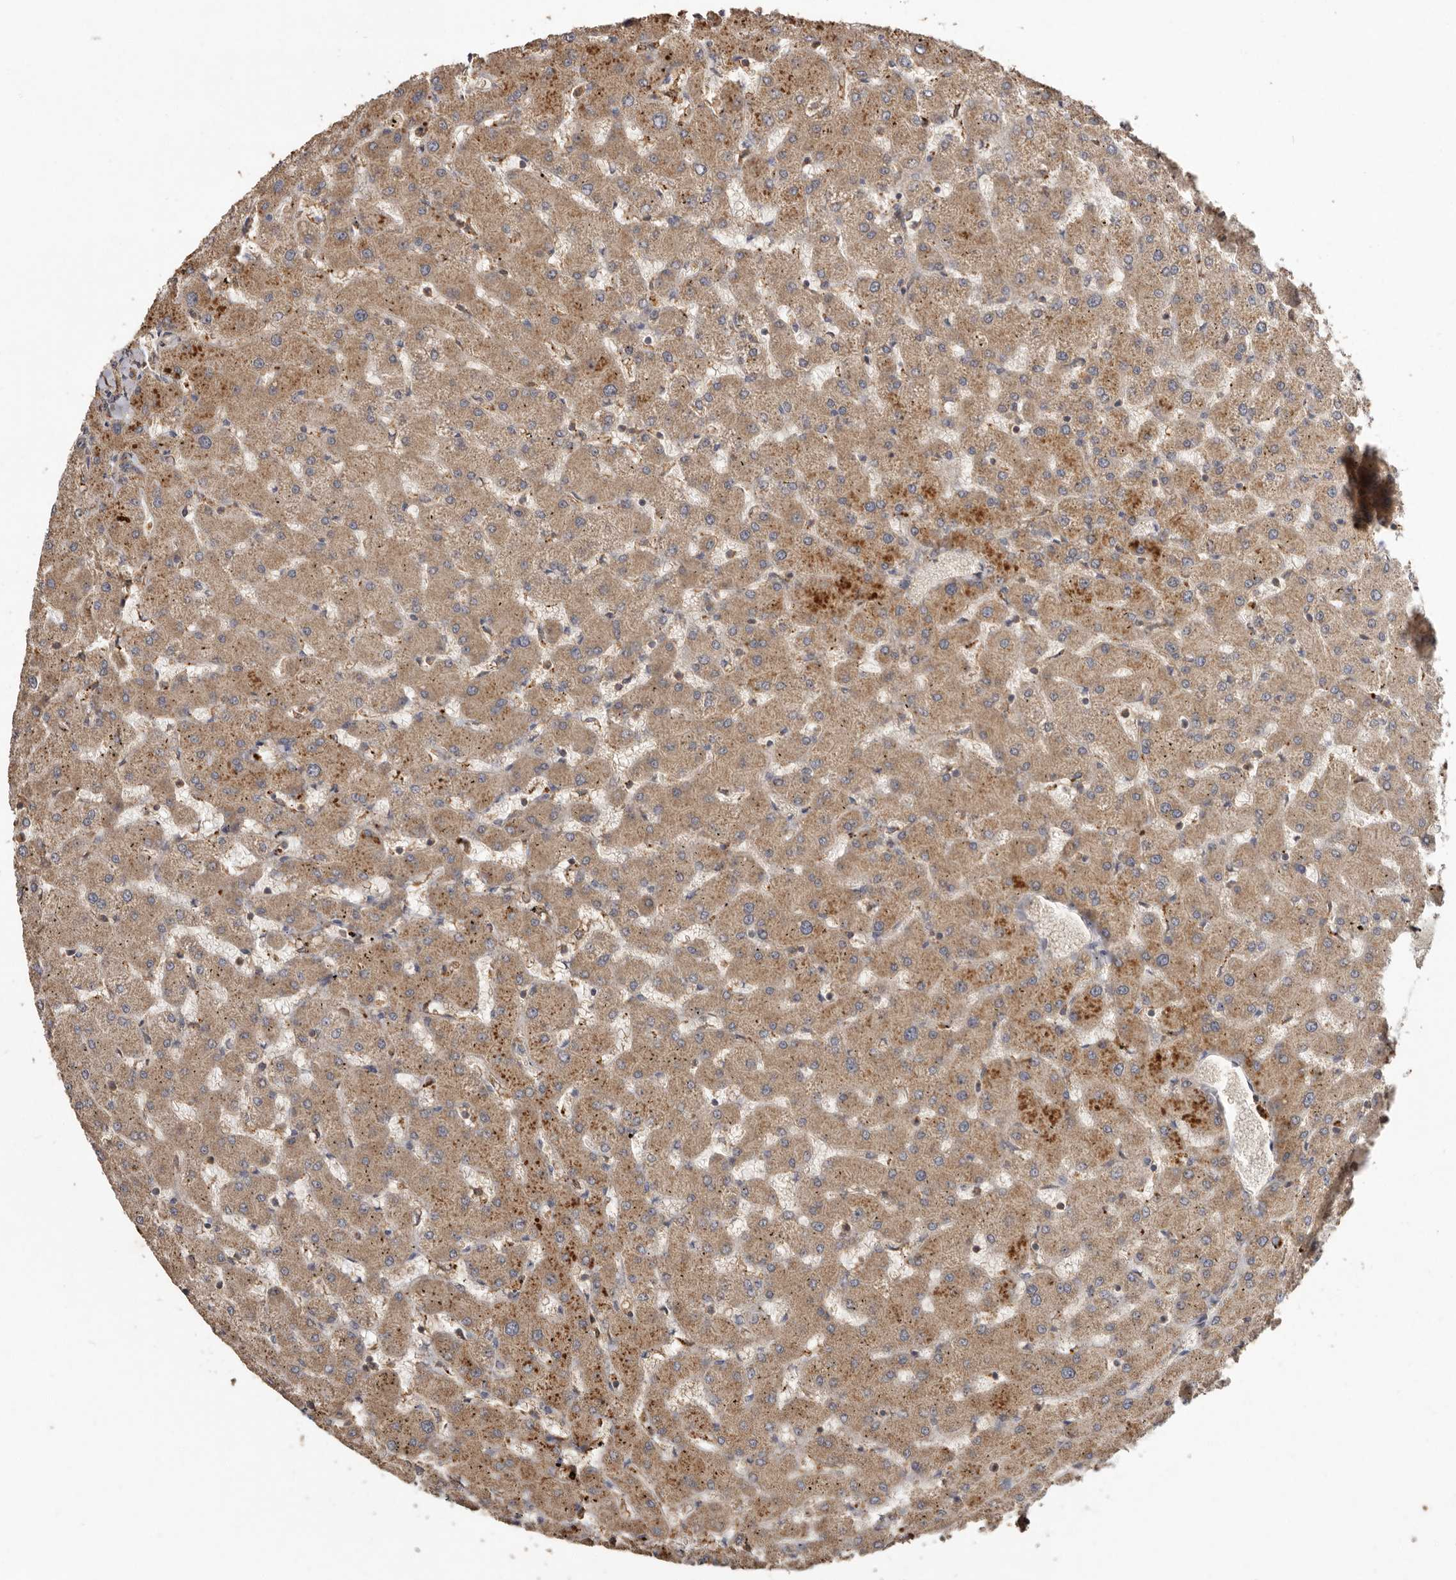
{"staining": {"intensity": "moderate", "quantity": ">75%", "location": "cytoplasmic/membranous"}, "tissue": "liver", "cell_type": "Cholangiocytes", "image_type": "normal", "snomed": [{"axis": "morphology", "description": "Normal tissue, NOS"}, {"axis": "topography", "description": "Liver"}], "caption": "Liver stained with DAB (3,3'-diaminobenzidine) immunohistochemistry (IHC) displays medium levels of moderate cytoplasmic/membranous staining in about >75% of cholangiocytes.", "gene": "RWDD1", "patient": {"sex": "female", "age": 63}}